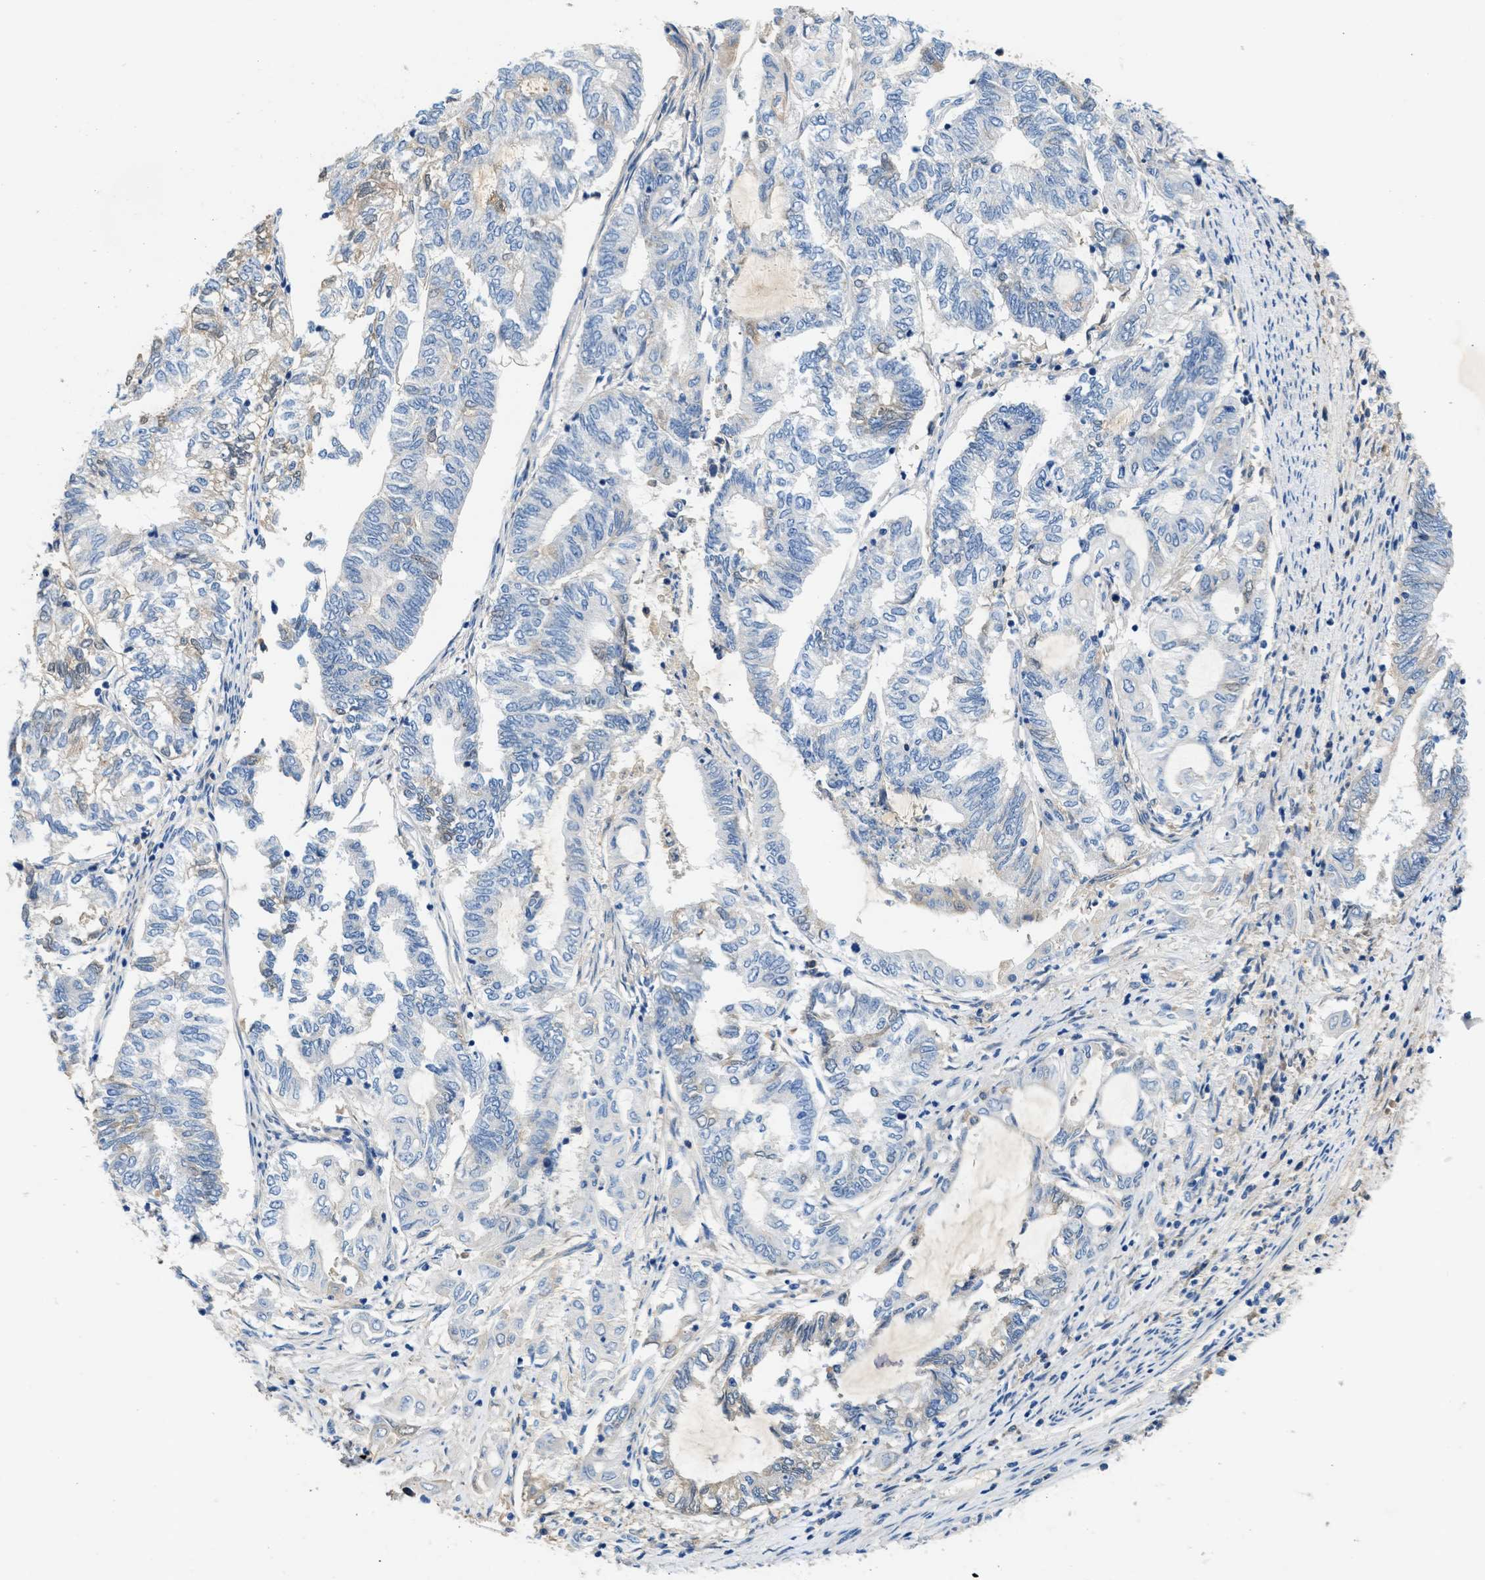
{"staining": {"intensity": "weak", "quantity": "<25%", "location": "cytoplasmic/membranous"}, "tissue": "endometrial cancer", "cell_type": "Tumor cells", "image_type": "cancer", "snomed": [{"axis": "morphology", "description": "Adenocarcinoma, NOS"}, {"axis": "topography", "description": "Uterus"}, {"axis": "topography", "description": "Endometrium"}], "caption": "This micrograph is of adenocarcinoma (endometrial) stained with immunohistochemistry (IHC) to label a protein in brown with the nuclei are counter-stained blue. There is no positivity in tumor cells. The staining was performed using DAB (3,3'-diaminobenzidine) to visualize the protein expression in brown, while the nuclei were stained in blue with hematoxylin (Magnification: 20x).", "gene": "RWDD2B", "patient": {"sex": "female", "age": 70}}